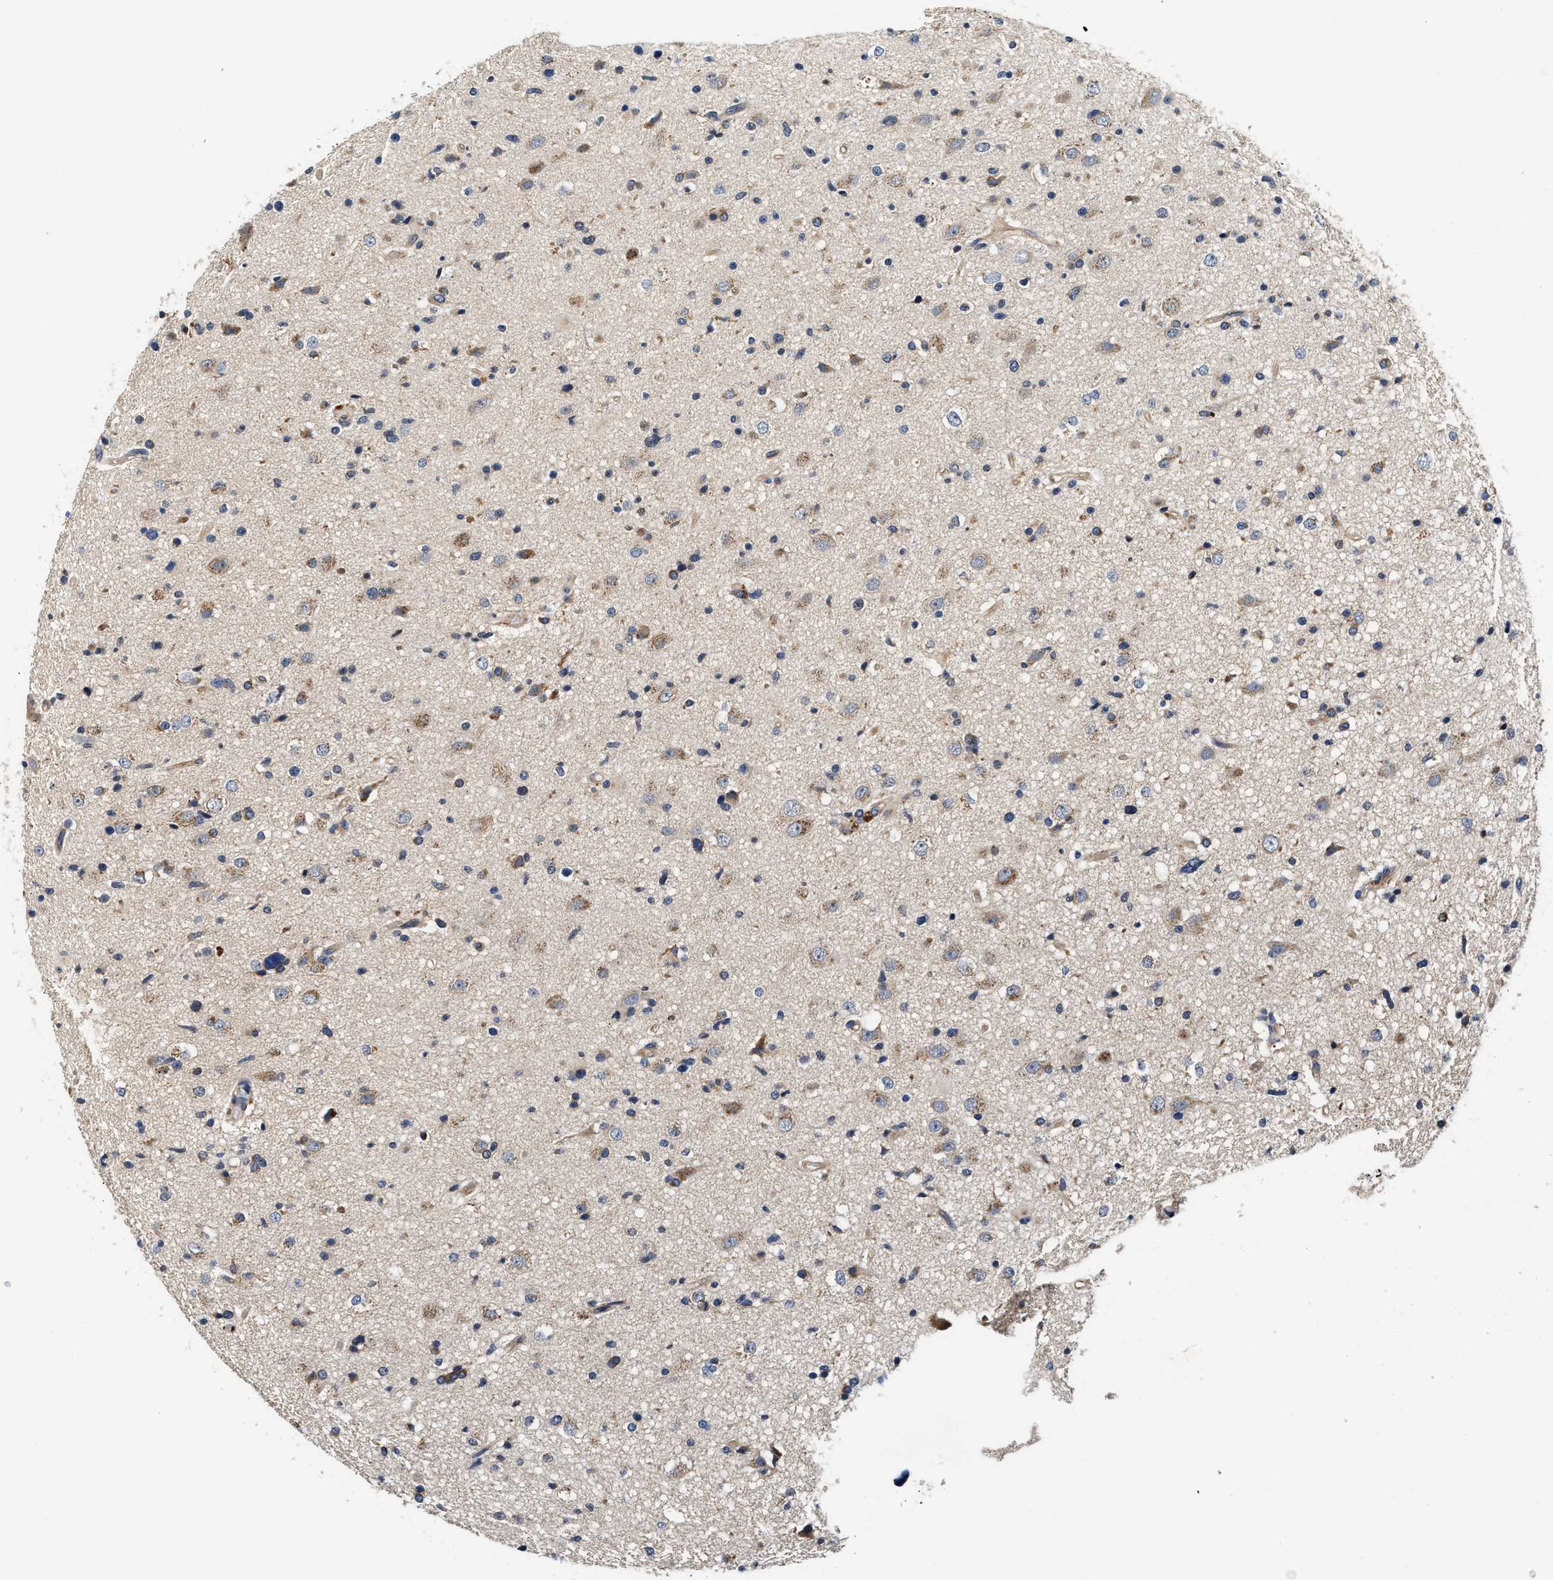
{"staining": {"intensity": "weak", "quantity": "<25%", "location": "cytoplasmic/membranous"}, "tissue": "glioma", "cell_type": "Tumor cells", "image_type": "cancer", "snomed": [{"axis": "morphology", "description": "Glioma, malignant, High grade"}, {"axis": "topography", "description": "Brain"}], "caption": "Glioma was stained to show a protein in brown. There is no significant expression in tumor cells.", "gene": "FAM185A", "patient": {"sex": "male", "age": 33}}